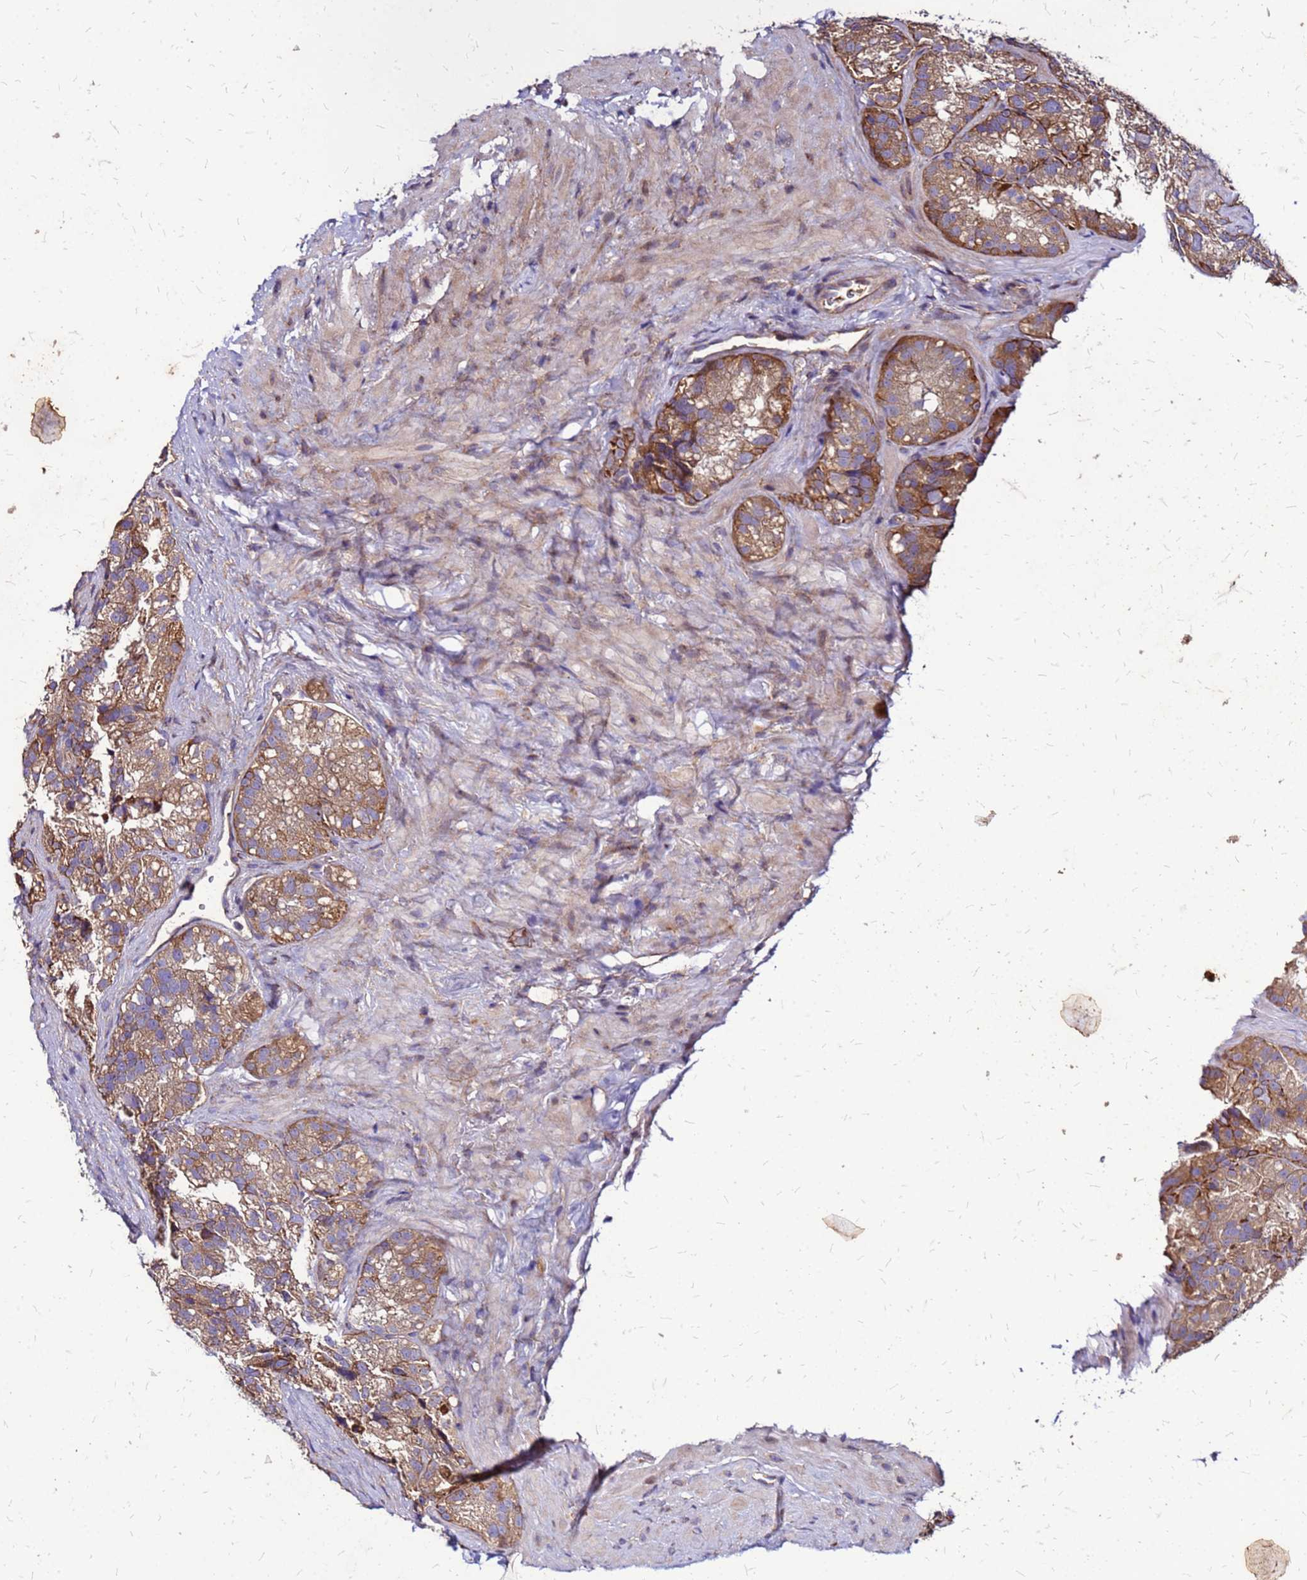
{"staining": {"intensity": "strong", "quantity": ">75%", "location": "cytoplasmic/membranous"}, "tissue": "seminal vesicle", "cell_type": "Glandular cells", "image_type": "normal", "snomed": [{"axis": "morphology", "description": "Normal tissue, NOS"}, {"axis": "topography", "description": "Seminal veicle"}], "caption": "IHC (DAB) staining of normal human seminal vesicle exhibits strong cytoplasmic/membranous protein expression in approximately >75% of glandular cells.", "gene": "VMO1", "patient": {"sex": "male", "age": 58}}